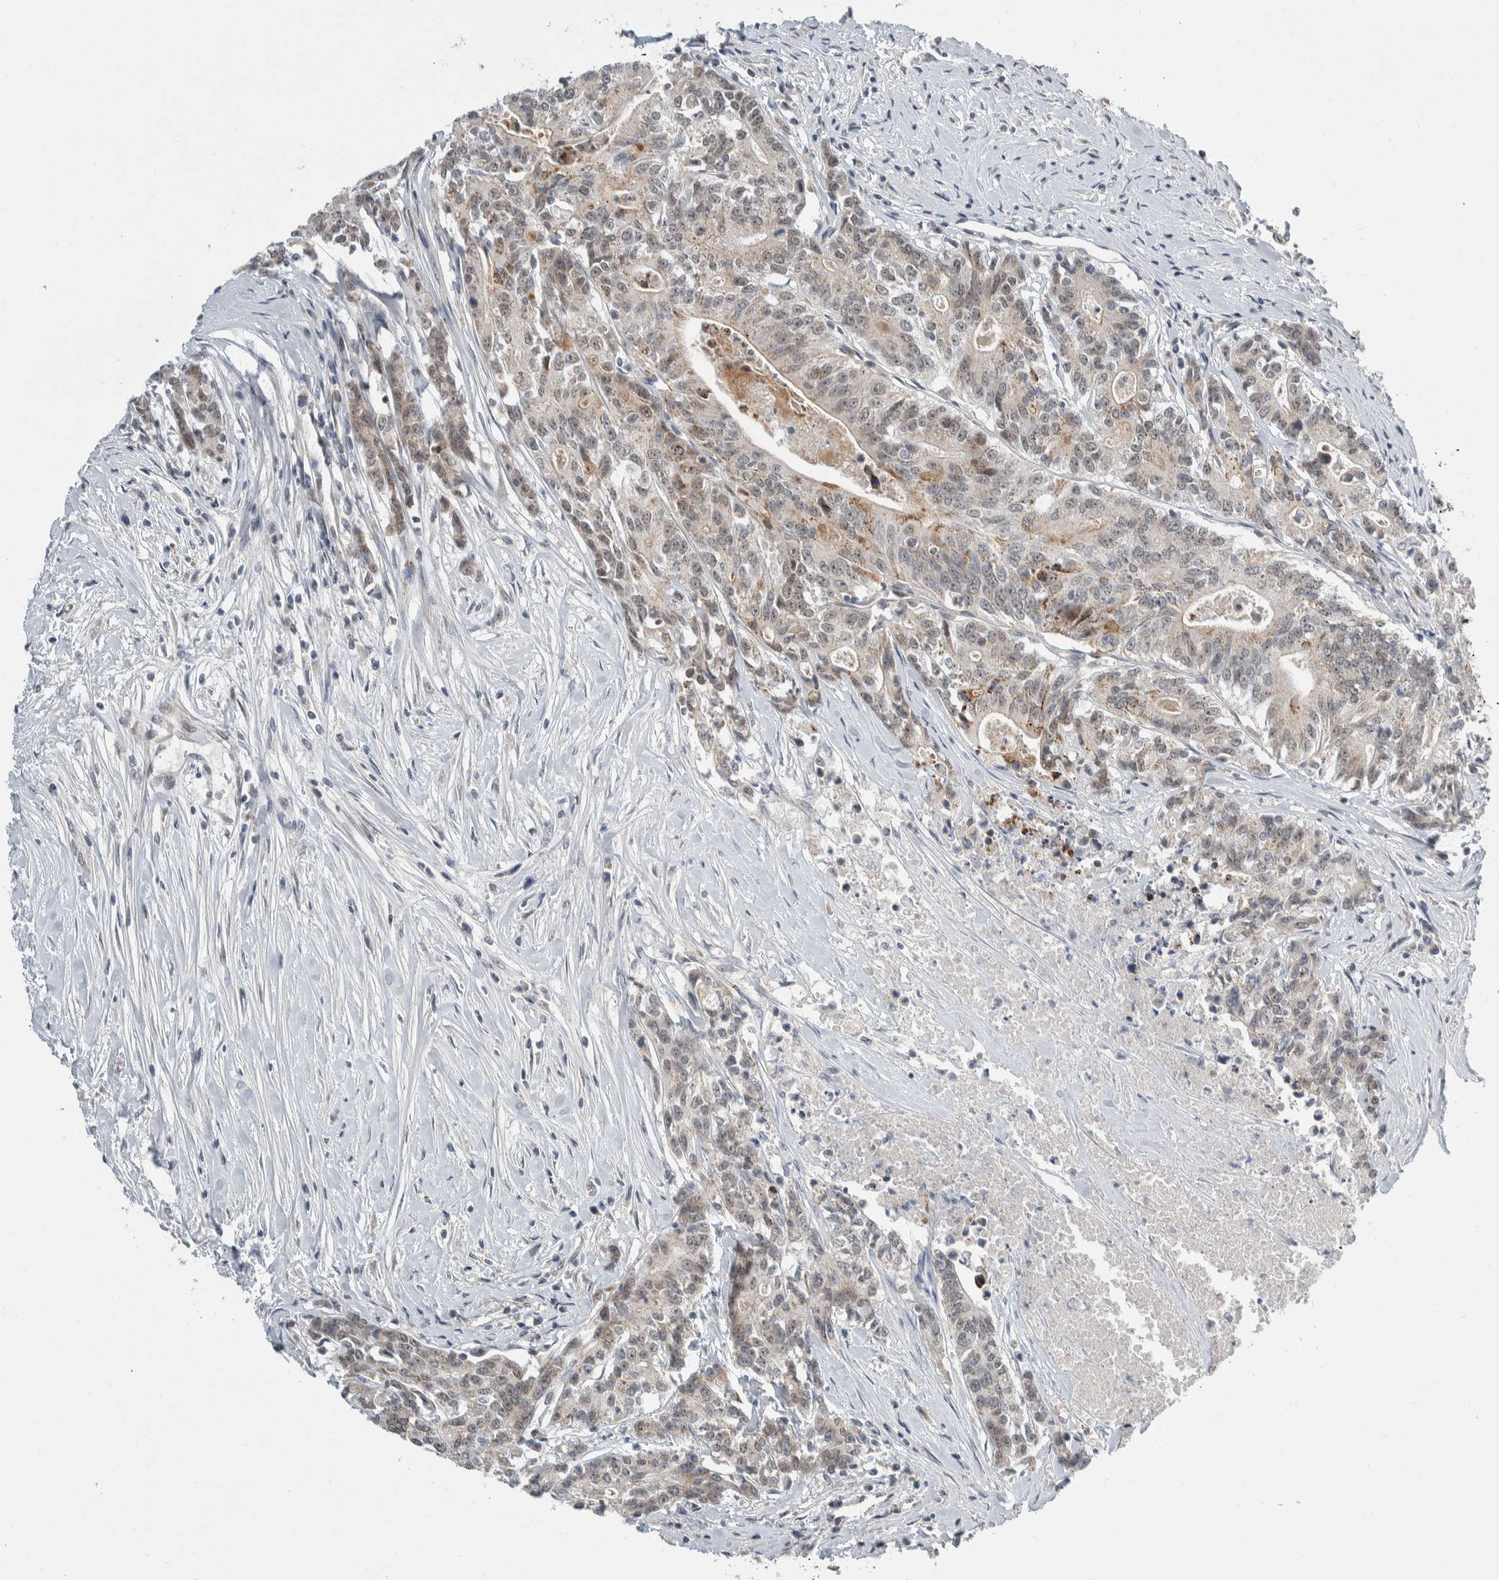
{"staining": {"intensity": "weak", "quantity": "<25%", "location": "cytoplasmic/membranous"}, "tissue": "colorectal cancer", "cell_type": "Tumor cells", "image_type": "cancer", "snomed": [{"axis": "morphology", "description": "Adenocarcinoma, NOS"}, {"axis": "topography", "description": "Colon"}], "caption": "There is no significant expression in tumor cells of colorectal adenocarcinoma.", "gene": "SHPK", "patient": {"sex": "female", "age": 77}}